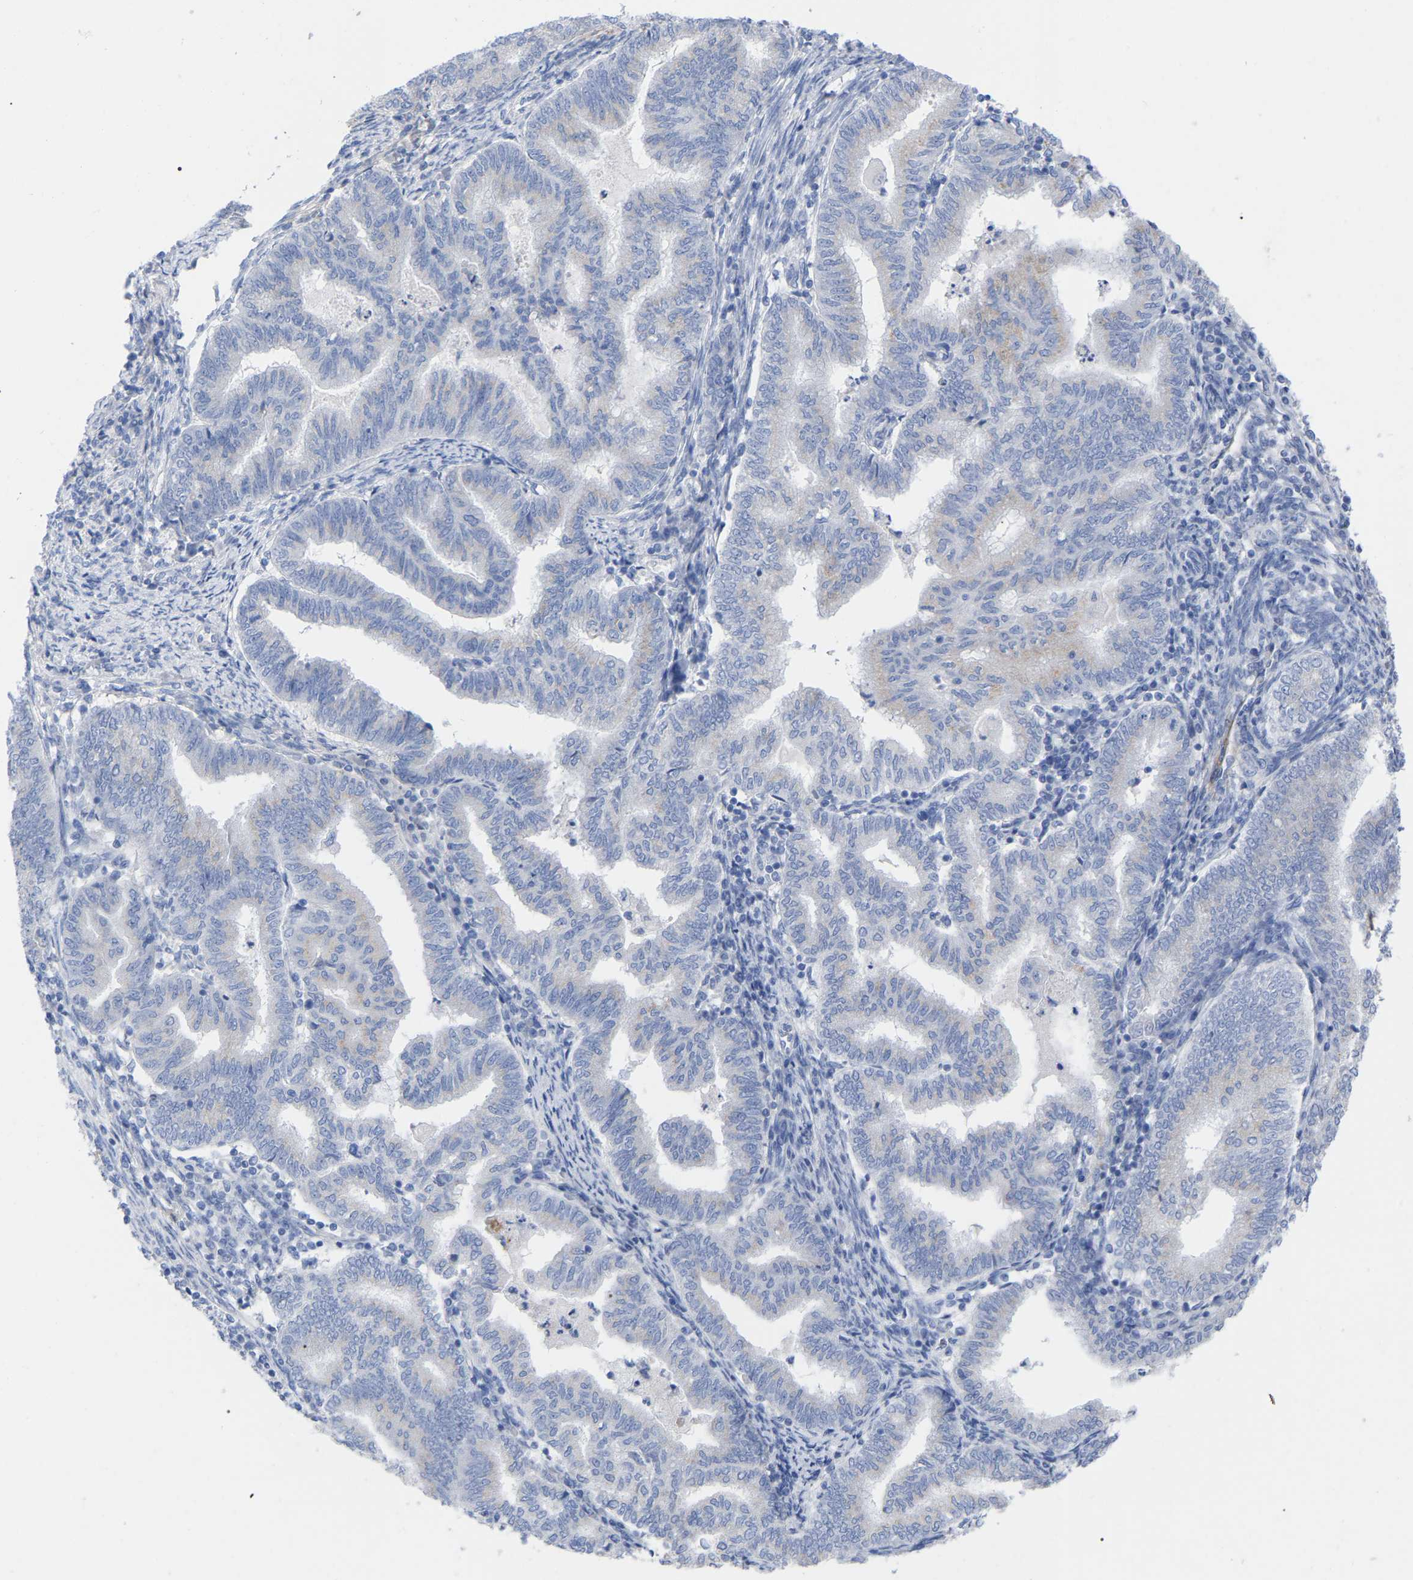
{"staining": {"intensity": "negative", "quantity": "none", "location": "none"}, "tissue": "endometrial cancer", "cell_type": "Tumor cells", "image_type": "cancer", "snomed": [{"axis": "morphology", "description": "Polyp, NOS"}, {"axis": "morphology", "description": "Adenocarcinoma, NOS"}, {"axis": "morphology", "description": "Adenoma, NOS"}, {"axis": "topography", "description": "Endometrium"}], "caption": "The micrograph exhibits no significant staining in tumor cells of endometrial adenocarcinoma.", "gene": "HAPLN1", "patient": {"sex": "female", "age": 79}}